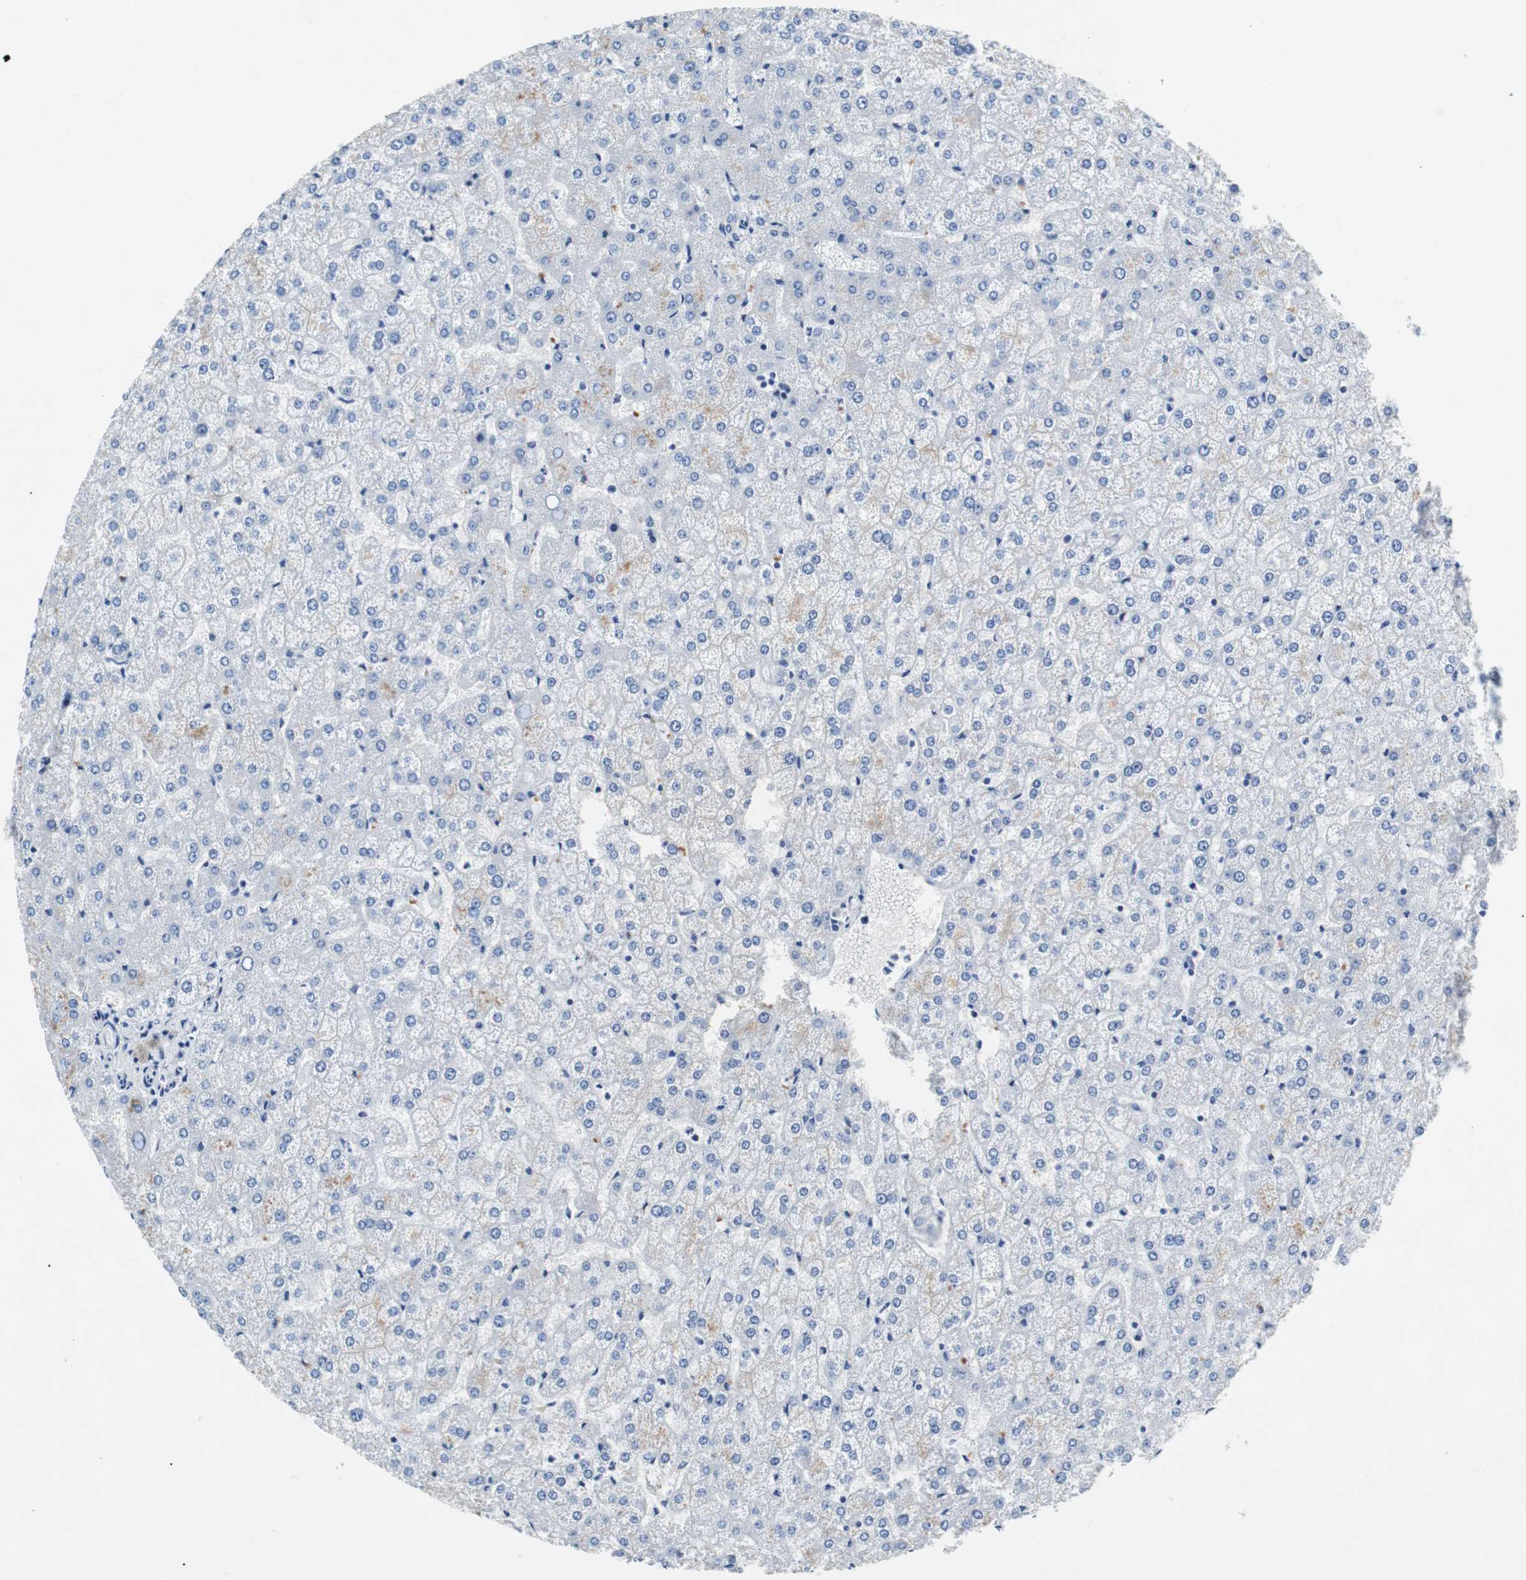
{"staining": {"intensity": "negative", "quantity": "none", "location": "none"}, "tissue": "liver", "cell_type": "Cholangiocytes", "image_type": "normal", "snomed": [{"axis": "morphology", "description": "Normal tissue, NOS"}, {"axis": "topography", "description": "Liver"}], "caption": "IHC histopathology image of normal liver stained for a protein (brown), which displays no expression in cholangiocytes. The staining was performed using DAB (3,3'-diaminobenzidine) to visualize the protein expression in brown, while the nuclei were stained in blue with hematoxylin (Magnification: 20x).", "gene": "EEF2K", "patient": {"sex": "female", "age": 32}}